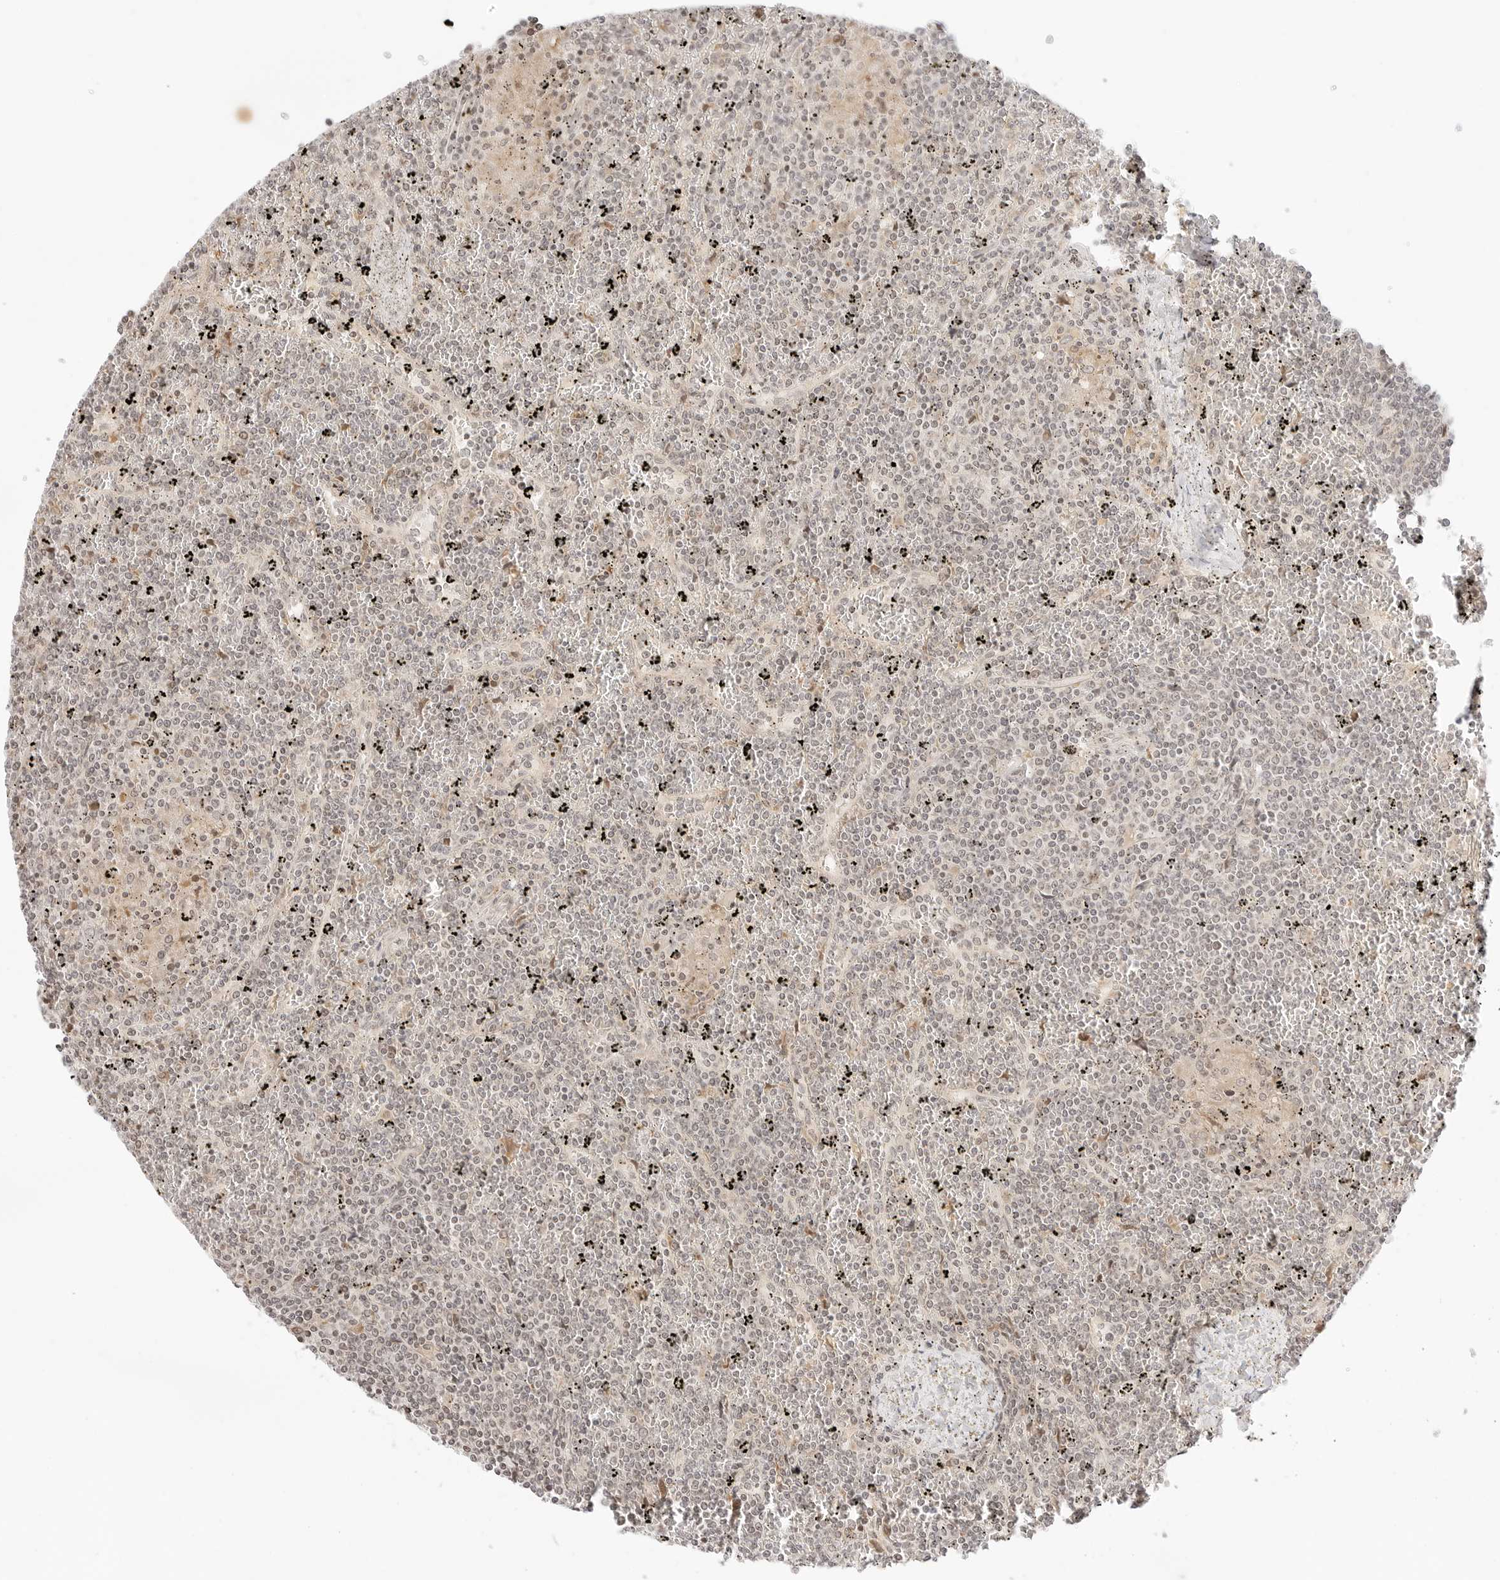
{"staining": {"intensity": "negative", "quantity": "none", "location": "none"}, "tissue": "lymphoma", "cell_type": "Tumor cells", "image_type": "cancer", "snomed": [{"axis": "morphology", "description": "Malignant lymphoma, non-Hodgkin's type, Low grade"}, {"axis": "topography", "description": "Spleen"}], "caption": "High magnification brightfield microscopy of lymphoma stained with DAB (3,3'-diaminobenzidine) (brown) and counterstained with hematoxylin (blue): tumor cells show no significant staining. The staining is performed using DAB (3,3'-diaminobenzidine) brown chromogen with nuclei counter-stained in using hematoxylin.", "gene": "RPS6KL1", "patient": {"sex": "female", "age": 19}}